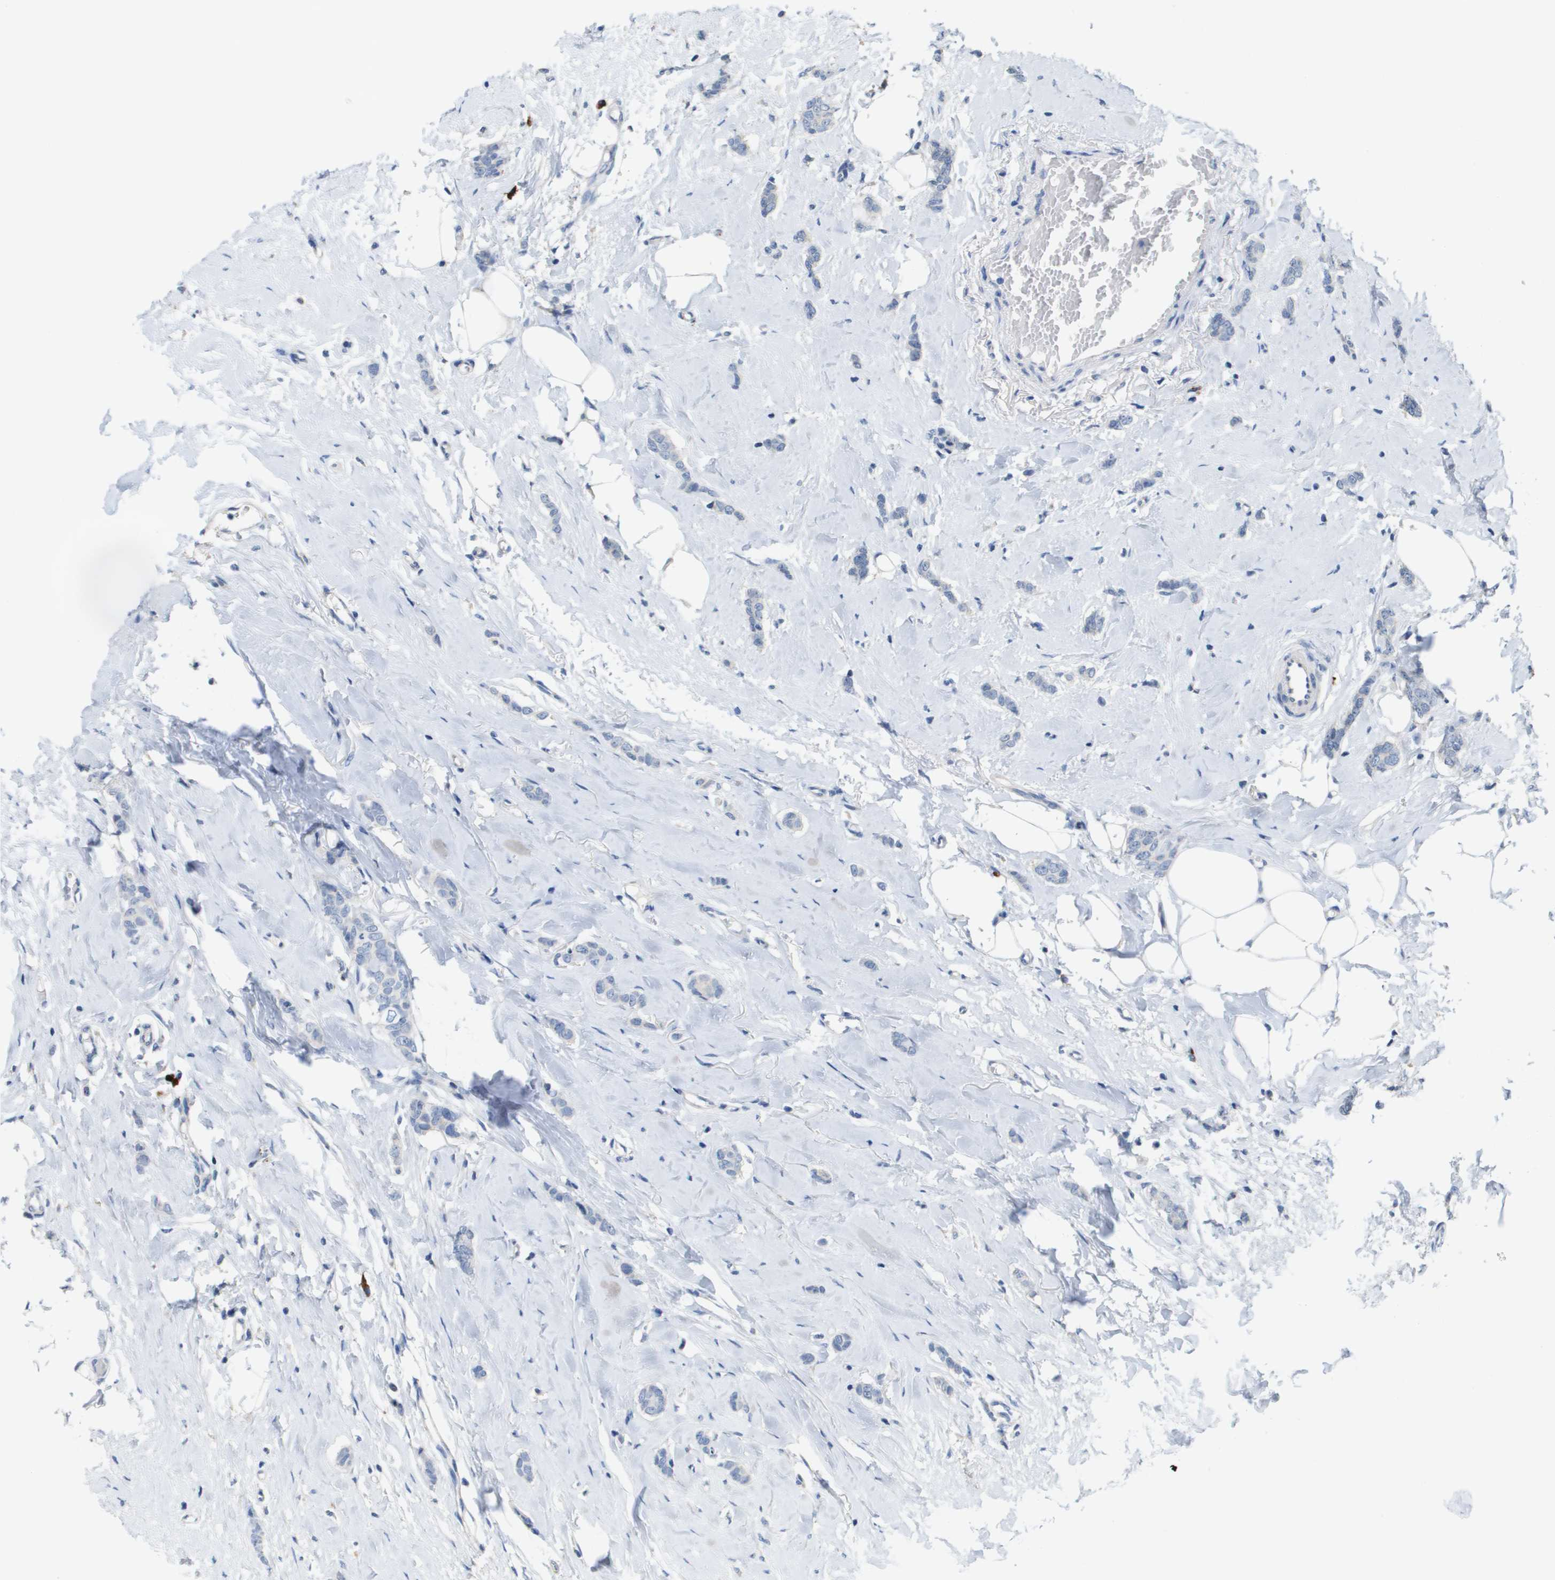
{"staining": {"intensity": "negative", "quantity": "none", "location": "none"}, "tissue": "breast cancer", "cell_type": "Tumor cells", "image_type": "cancer", "snomed": [{"axis": "morphology", "description": "Lobular carcinoma"}, {"axis": "topography", "description": "Skin"}, {"axis": "topography", "description": "Breast"}], "caption": "A histopathology image of breast lobular carcinoma stained for a protein demonstrates no brown staining in tumor cells.", "gene": "CD3G", "patient": {"sex": "female", "age": 46}}